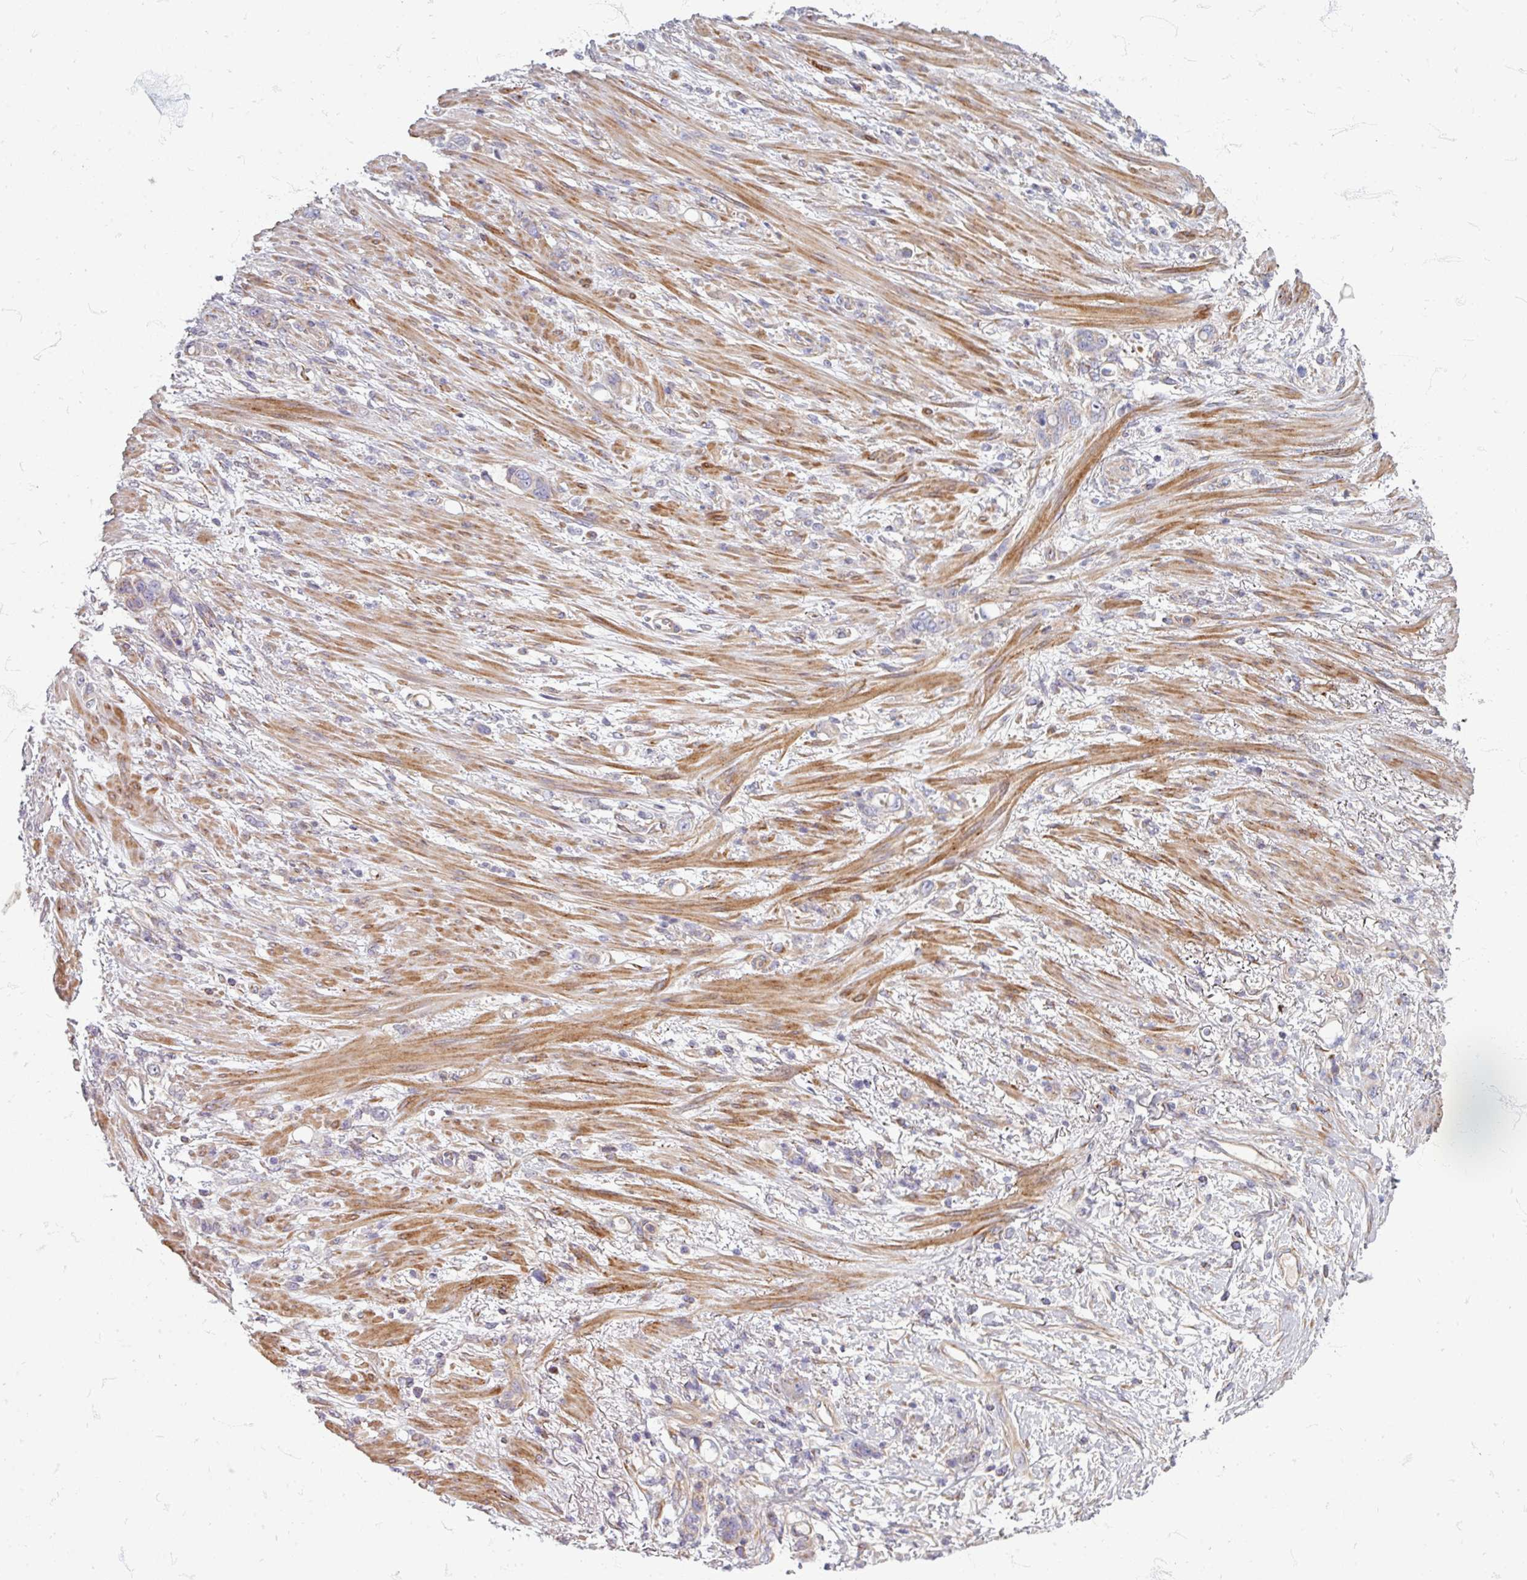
{"staining": {"intensity": "weak", "quantity": "<25%", "location": "cytoplasmic/membranous"}, "tissue": "stomach cancer", "cell_type": "Tumor cells", "image_type": "cancer", "snomed": [{"axis": "morphology", "description": "Normal tissue, NOS"}, {"axis": "morphology", "description": "Adenocarcinoma, NOS"}, {"axis": "topography", "description": "Stomach"}], "caption": "Protein analysis of stomach cancer (adenocarcinoma) shows no significant positivity in tumor cells. The staining is performed using DAB (3,3'-diaminobenzidine) brown chromogen with nuclei counter-stained in using hematoxylin.", "gene": "GABARAPL1", "patient": {"sex": "female", "age": 79}}